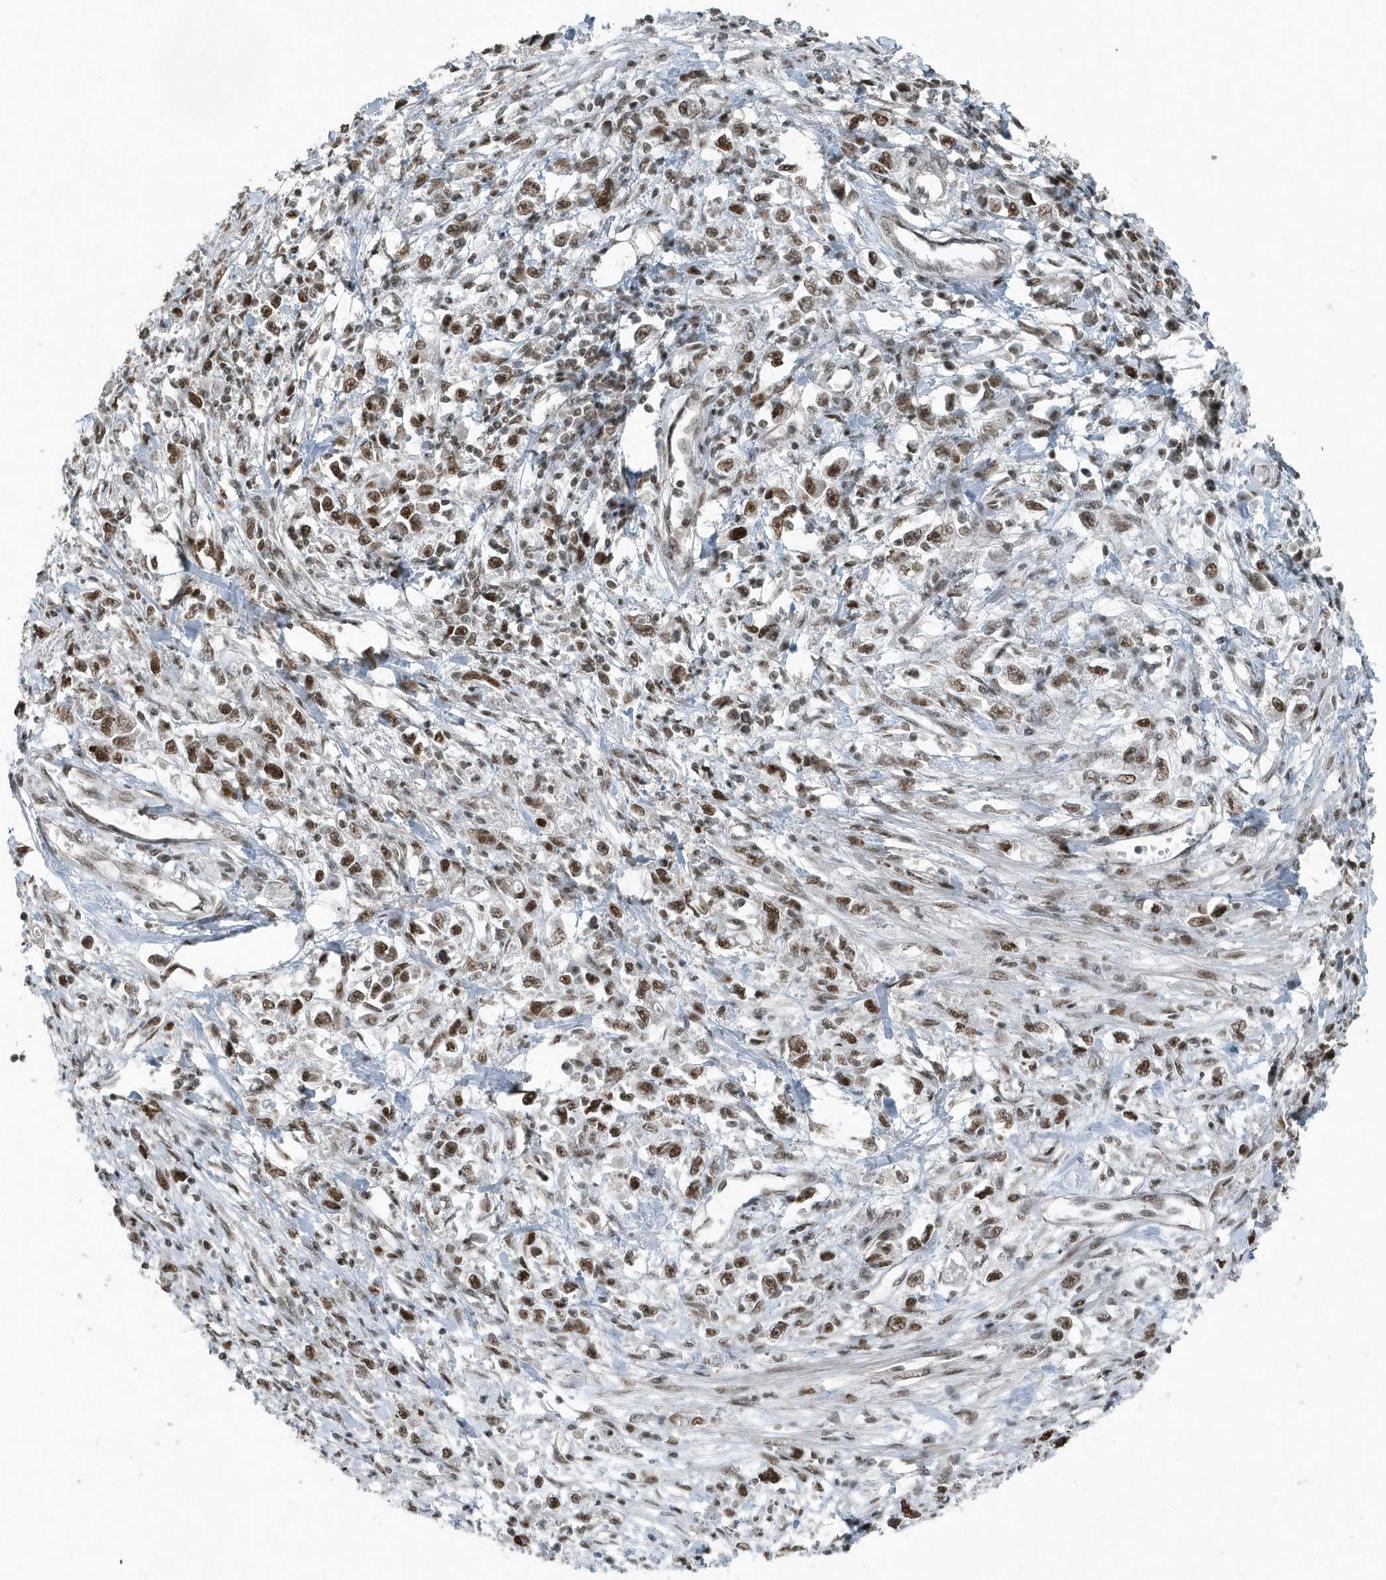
{"staining": {"intensity": "moderate", "quantity": ">75%", "location": "nuclear"}, "tissue": "stomach cancer", "cell_type": "Tumor cells", "image_type": "cancer", "snomed": [{"axis": "morphology", "description": "Adenocarcinoma, NOS"}, {"axis": "topography", "description": "Stomach"}], "caption": "Stomach cancer (adenocarcinoma) tissue shows moderate nuclear positivity in approximately >75% of tumor cells", "gene": "YTHDC1", "patient": {"sex": "female", "age": 59}}